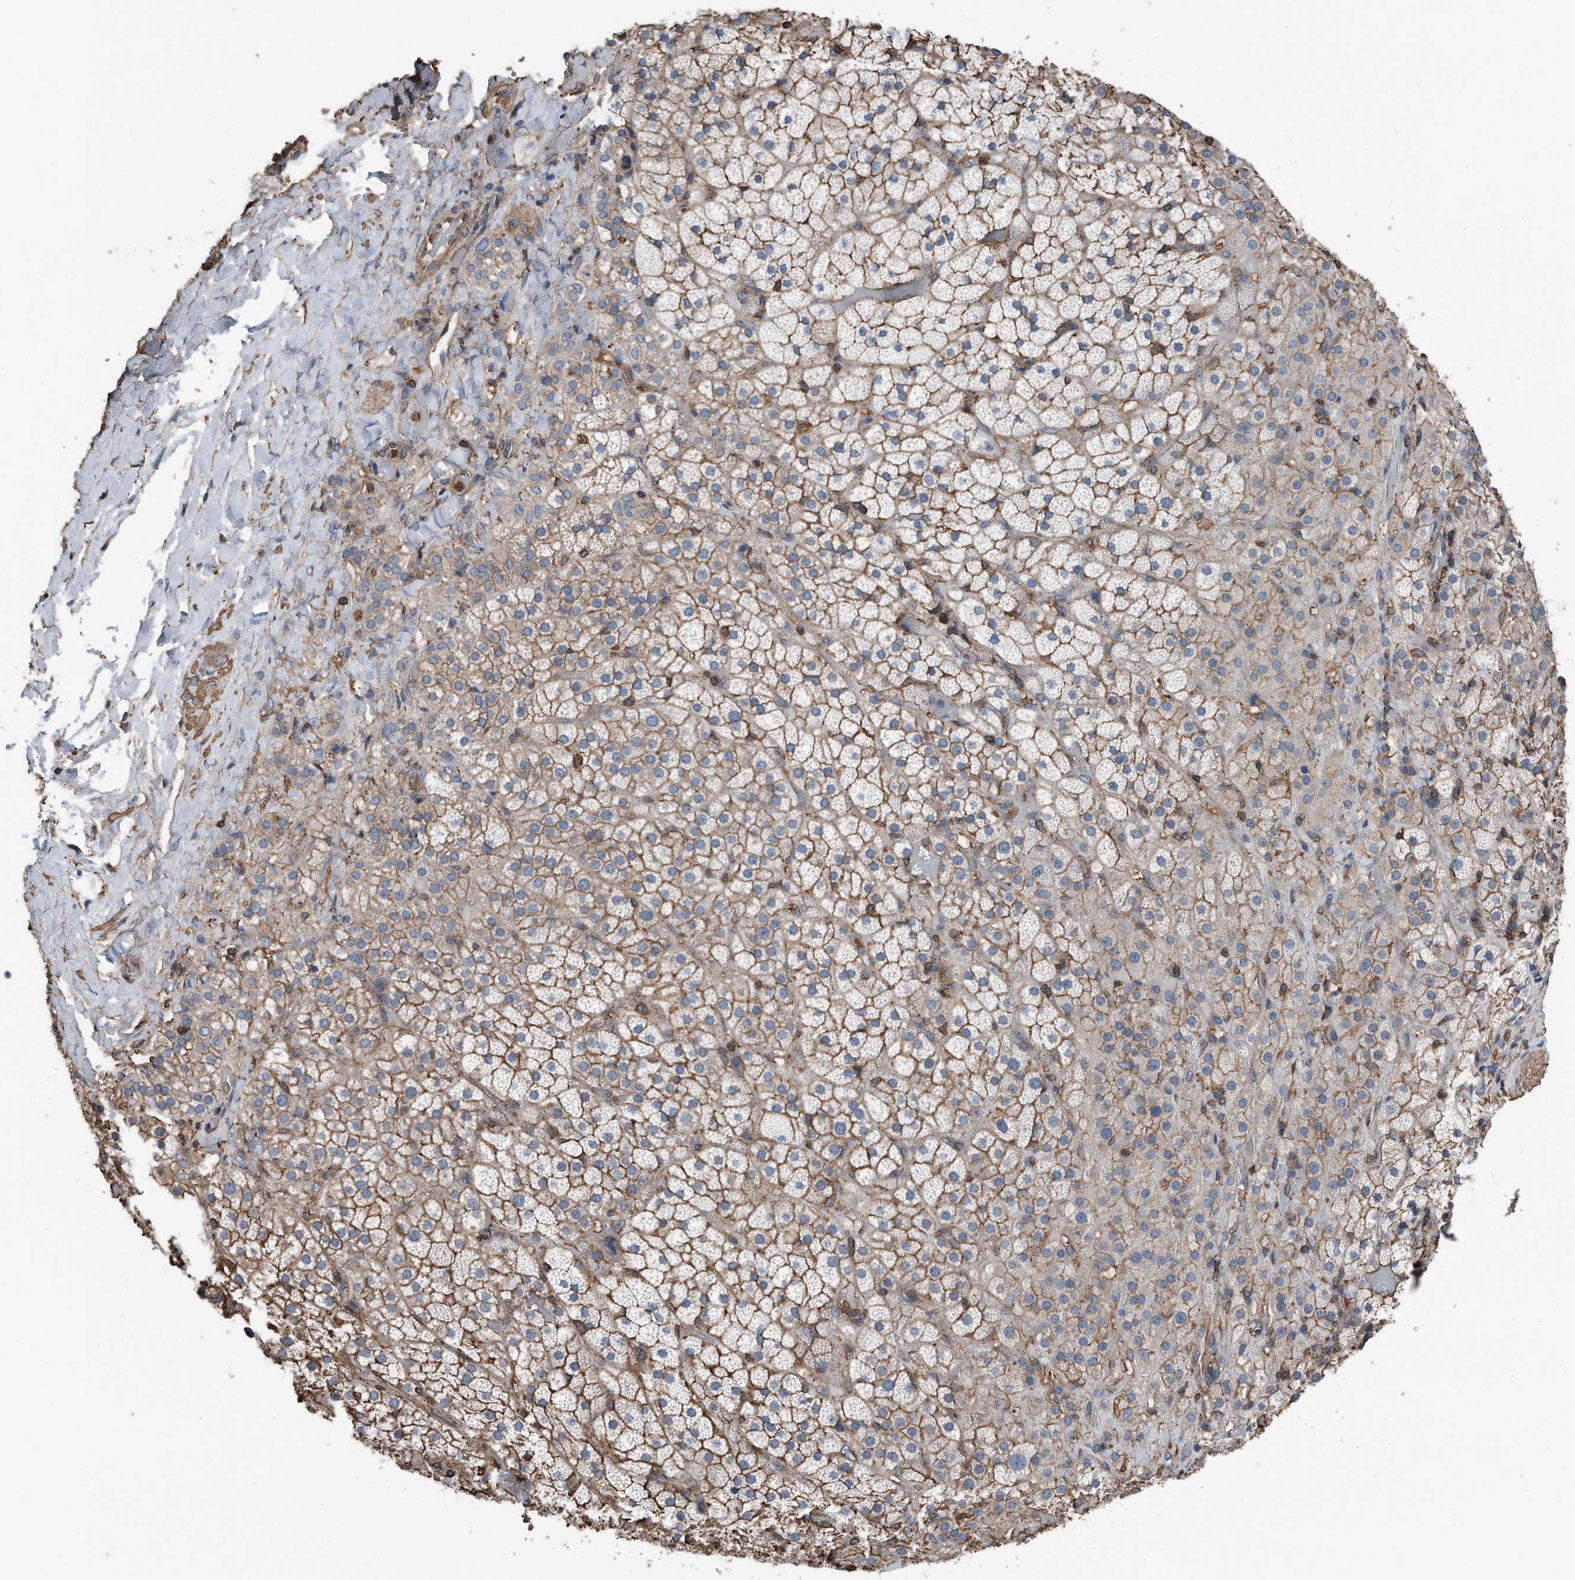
{"staining": {"intensity": "moderate", "quantity": ">75%", "location": "cytoplasmic/membranous"}, "tissue": "adrenal gland", "cell_type": "Glandular cells", "image_type": "normal", "snomed": [{"axis": "morphology", "description": "Normal tissue, NOS"}, {"axis": "topography", "description": "Adrenal gland"}], "caption": "Protein staining of normal adrenal gland shows moderate cytoplasmic/membranous positivity in approximately >75% of glandular cells.", "gene": "RSPO3", "patient": {"sex": "male", "age": 57}}